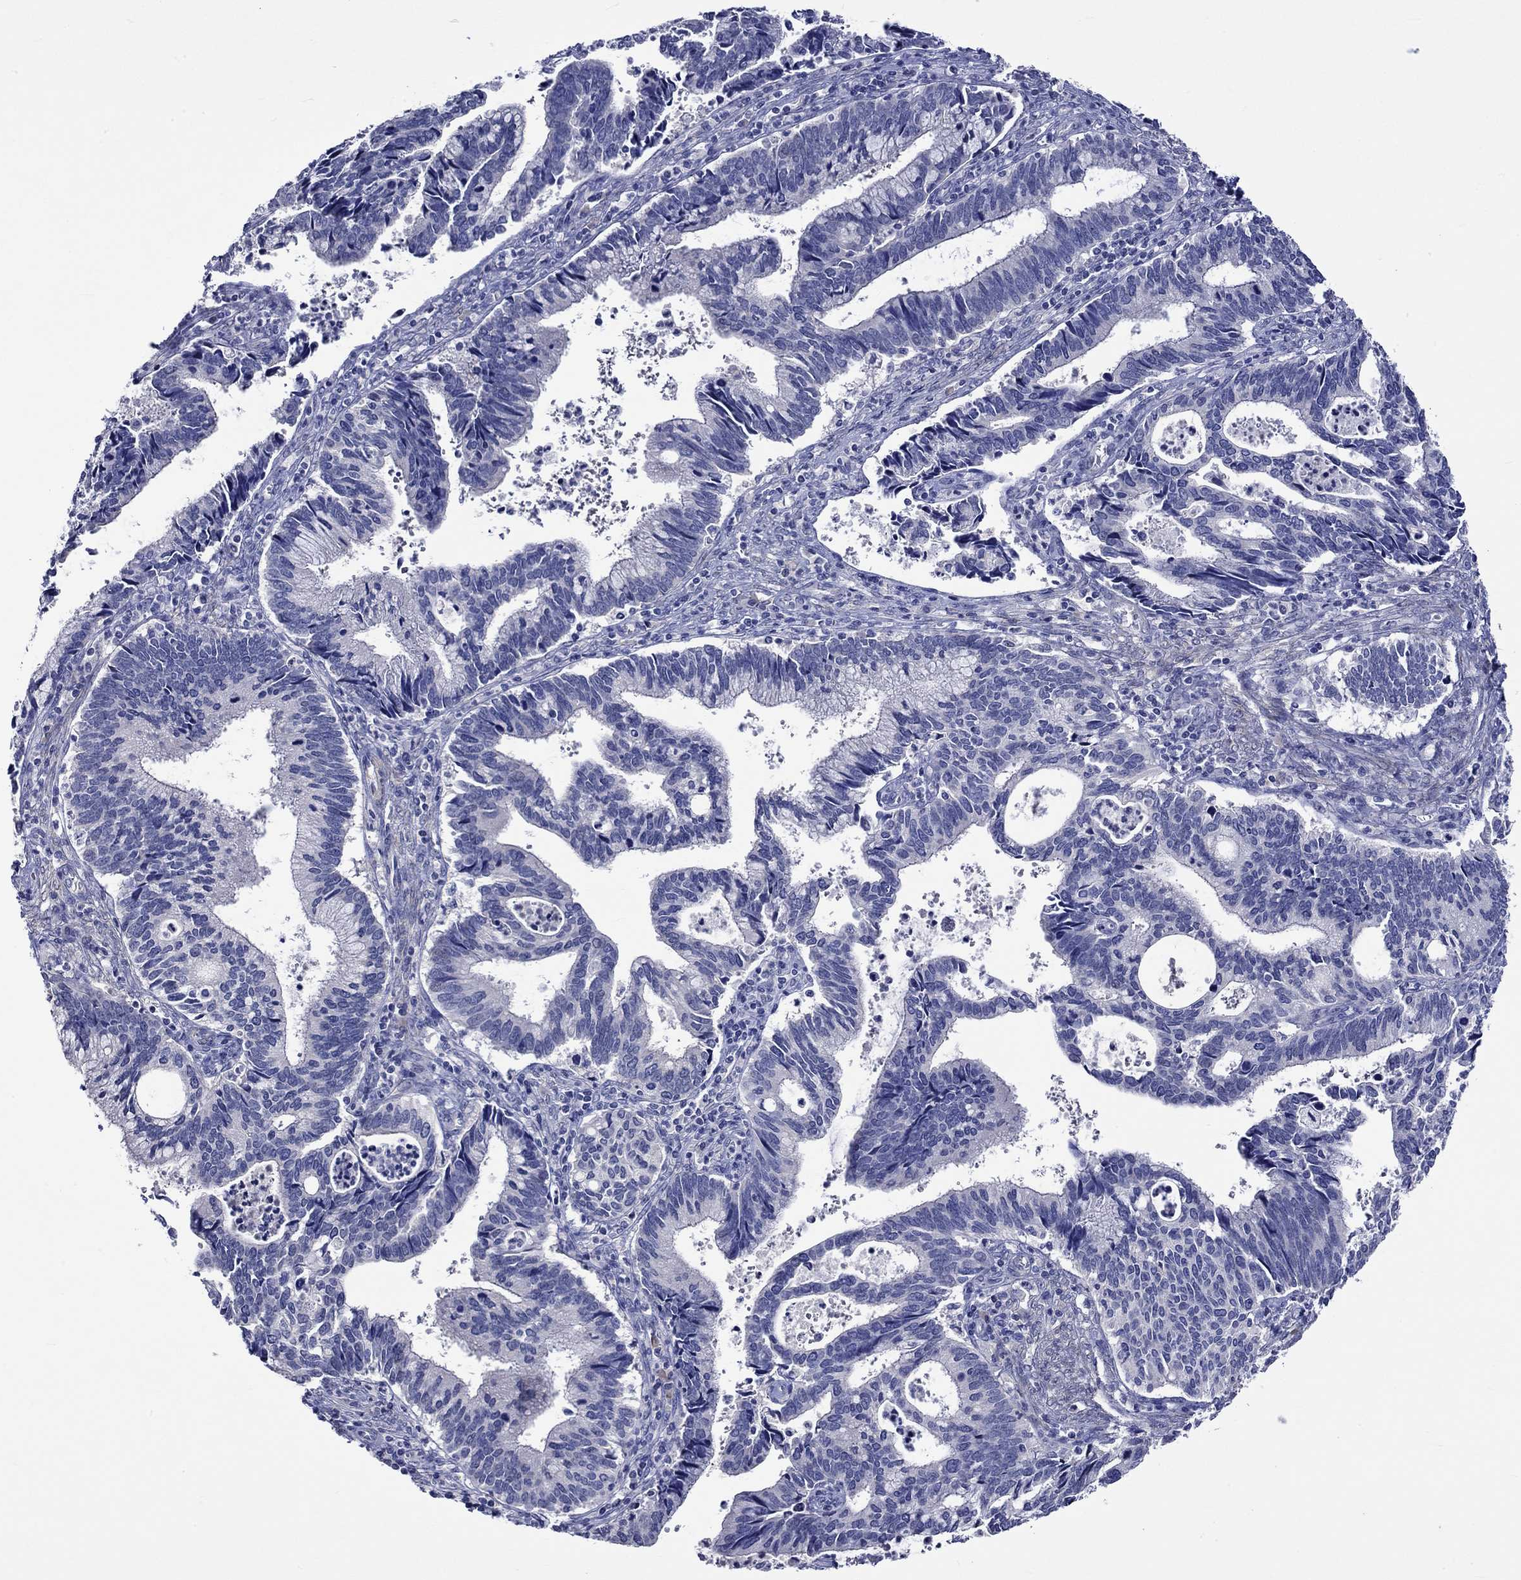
{"staining": {"intensity": "negative", "quantity": "none", "location": "none"}, "tissue": "cervical cancer", "cell_type": "Tumor cells", "image_type": "cancer", "snomed": [{"axis": "morphology", "description": "Adenocarcinoma, NOS"}, {"axis": "topography", "description": "Cervix"}], "caption": "Immunohistochemistry of cervical cancer (adenocarcinoma) reveals no staining in tumor cells. (Immunohistochemistry (ihc), brightfield microscopy, high magnification).", "gene": "CRYAB", "patient": {"sex": "female", "age": 42}}